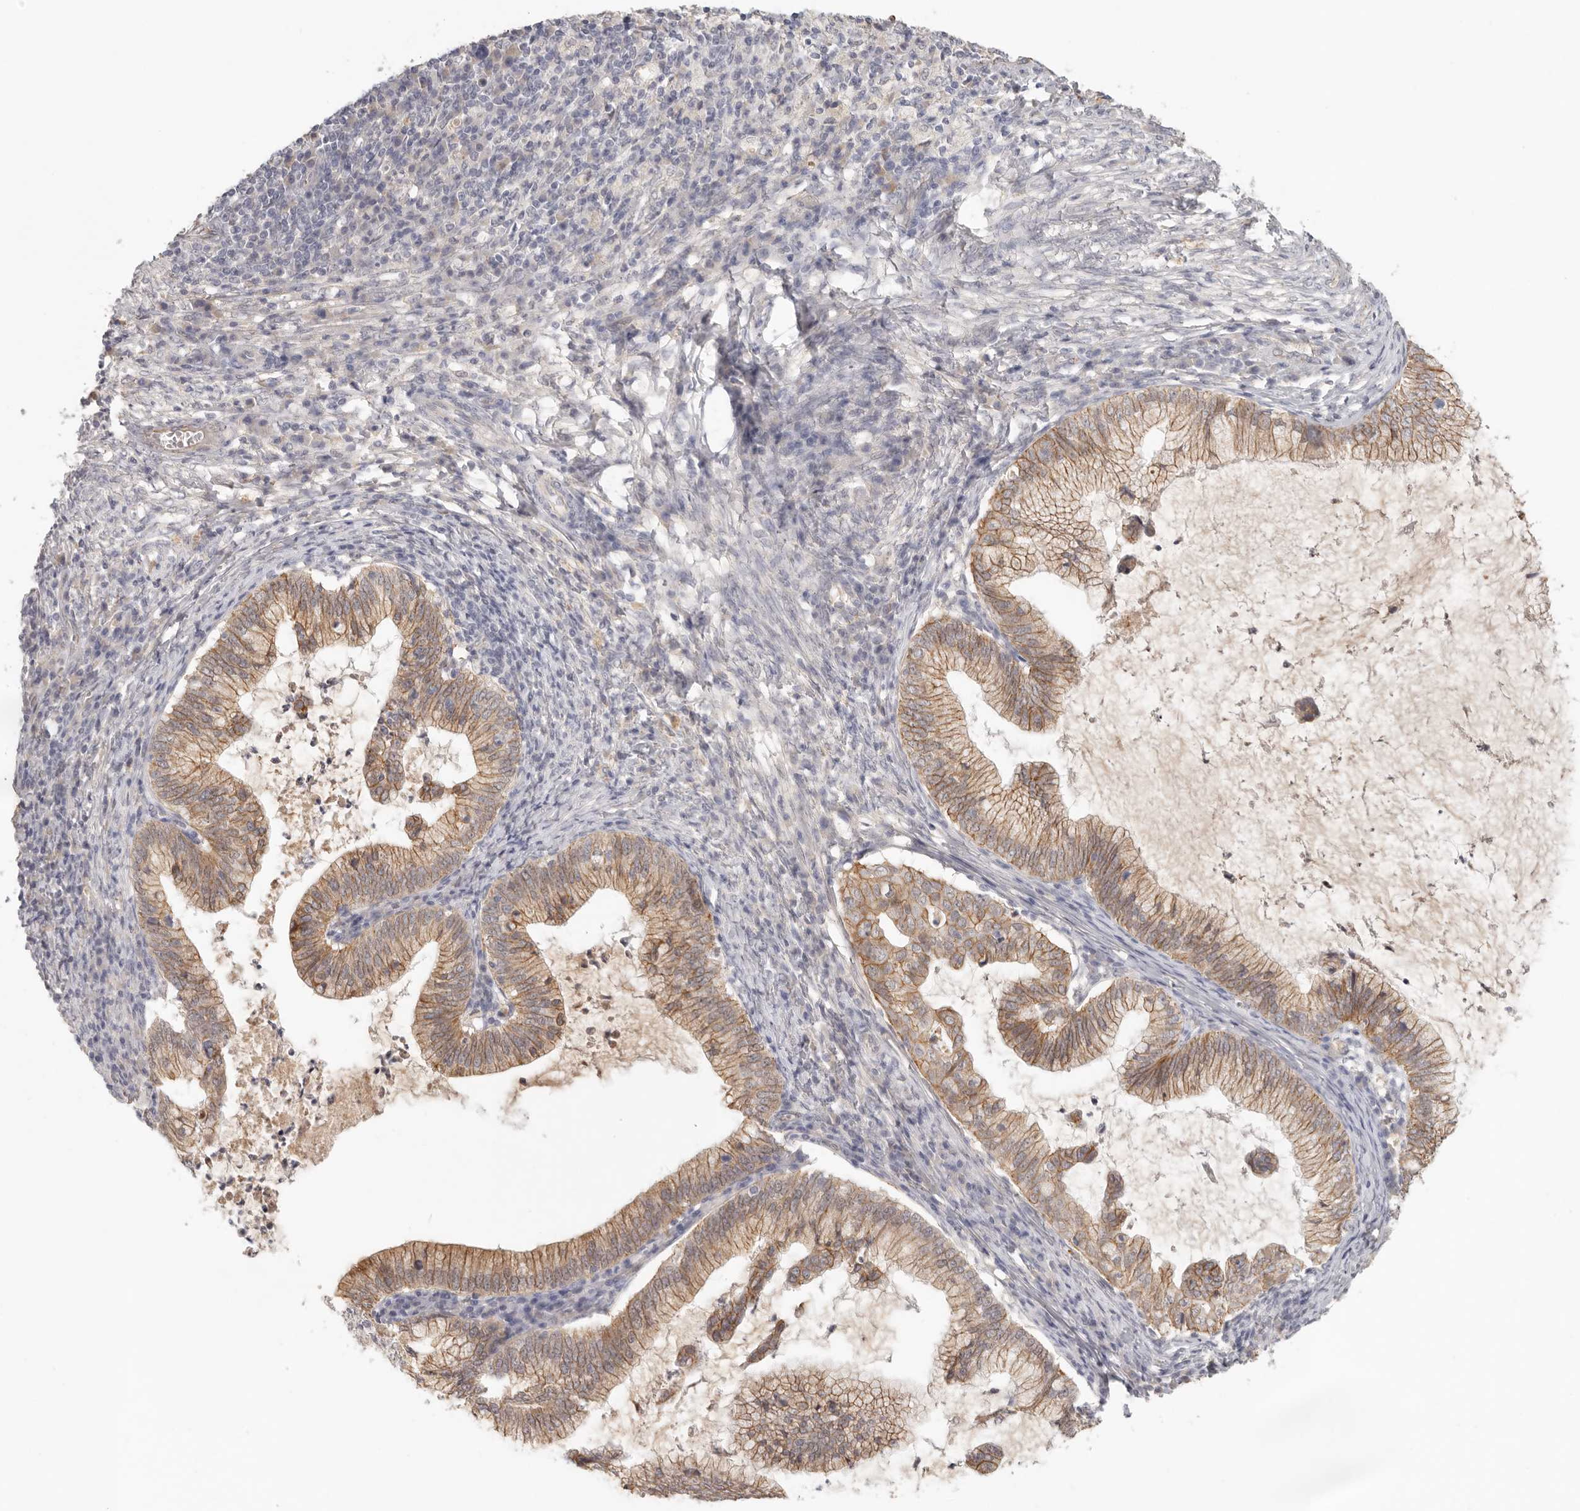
{"staining": {"intensity": "moderate", "quantity": ">75%", "location": "cytoplasmic/membranous"}, "tissue": "cervical cancer", "cell_type": "Tumor cells", "image_type": "cancer", "snomed": [{"axis": "morphology", "description": "Adenocarcinoma, NOS"}, {"axis": "topography", "description": "Cervix"}], "caption": "Adenocarcinoma (cervical) stained for a protein displays moderate cytoplasmic/membranous positivity in tumor cells.", "gene": "ANXA9", "patient": {"sex": "female", "age": 36}}